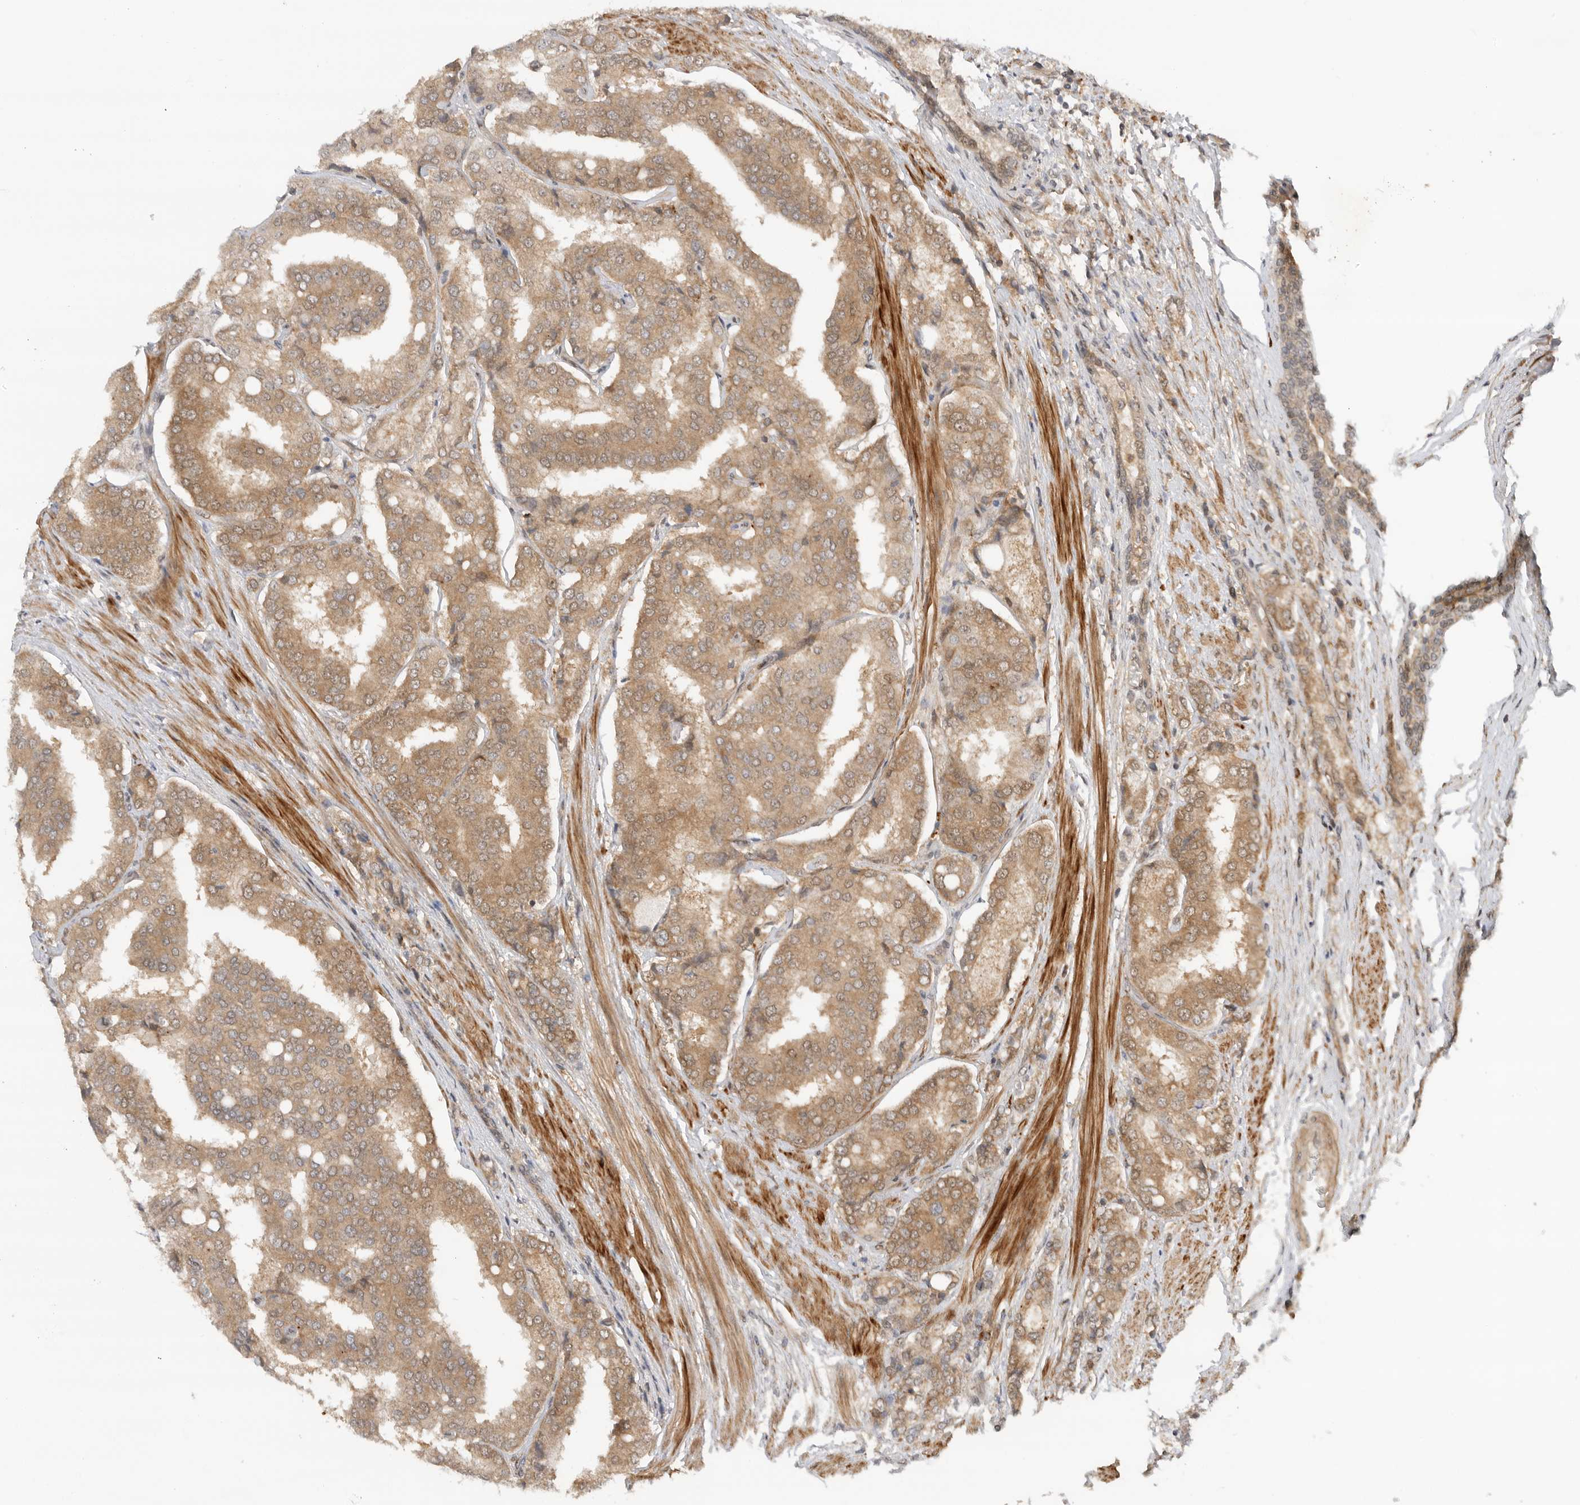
{"staining": {"intensity": "moderate", "quantity": ">75%", "location": "cytoplasmic/membranous"}, "tissue": "prostate cancer", "cell_type": "Tumor cells", "image_type": "cancer", "snomed": [{"axis": "morphology", "description": "Adenocarcinoma, High grade"}, {"axis": "topography", "description": "Prostate"}], "caption": "Immunohistochemistry image of neoplastic tissue: prostate cancer (adenocarcinoma (high-grade)) stained using IHC shows medium levels of moderate protein expression localized specifically in the cytoplasmic/membranous of tumor cells, appearing as a cytoplasmic/membranous brown color.", "gene": "DCAF8", "patient": {"sex": "male", "age": 50}}